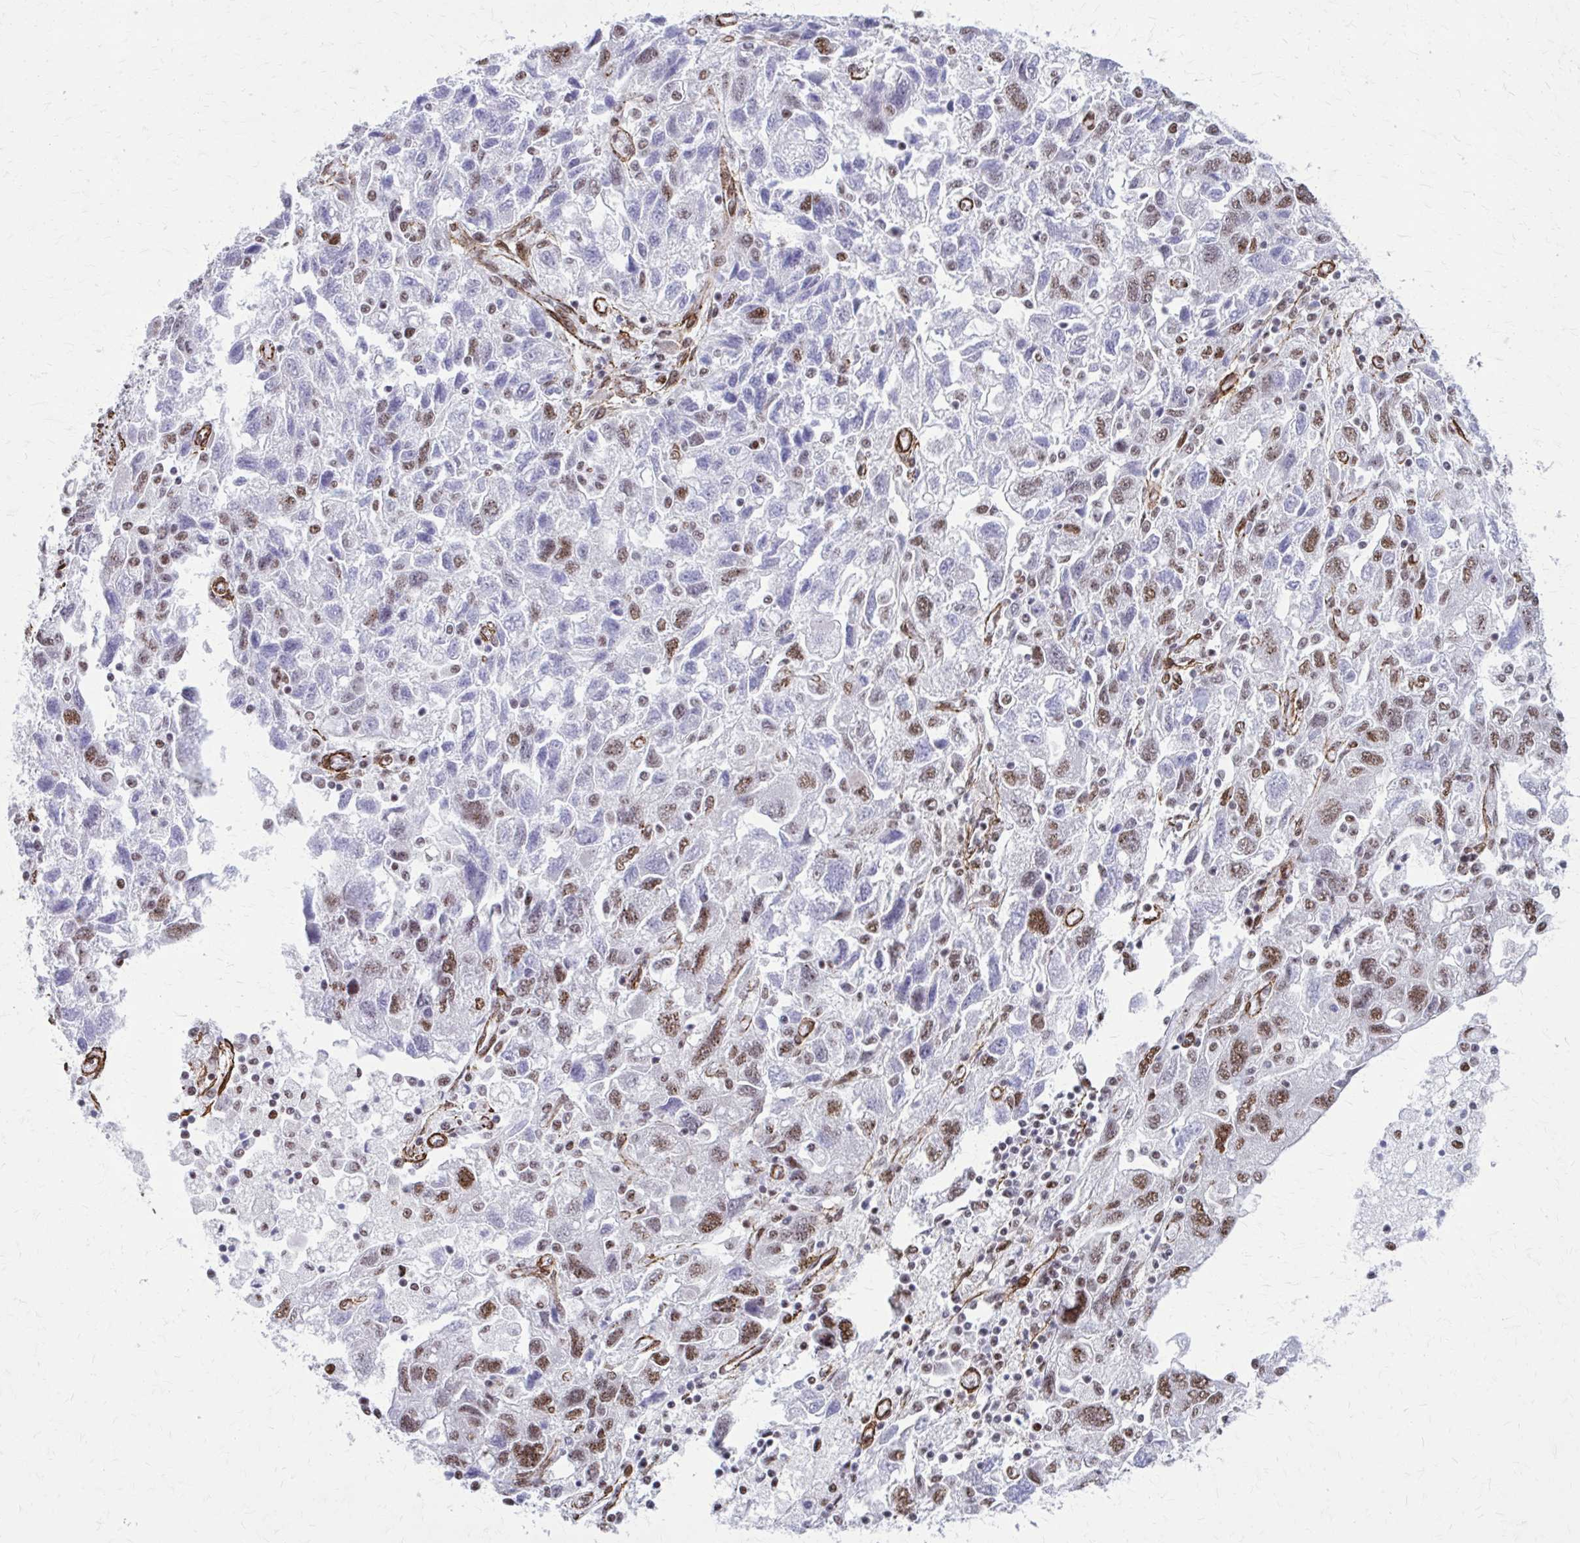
{"staining": {"intensity": "moderate", "quantity": "25%-75%", "location": "nuclear"}, "tissue": "ovarian cancer", "cell_type": "Tumor cells", "image_type": "cancer", "snomed": [{"axis": "morphology", "description": "Carcinoma, NOS"}, {"axis": "morphology", "description": "Cystadenocarcinoma, serous, NOS"}, {"axis": "topography", "description": "Ovary"}], "caption": "Immunohistochemical staining of human serous cystadenocarcinoma (ovarian) shows moderate nuclear protein staining in about 25%-75% of tumor cells.", "gene": "NRBF2", "patient": {"sex": "female", "age": 69}}